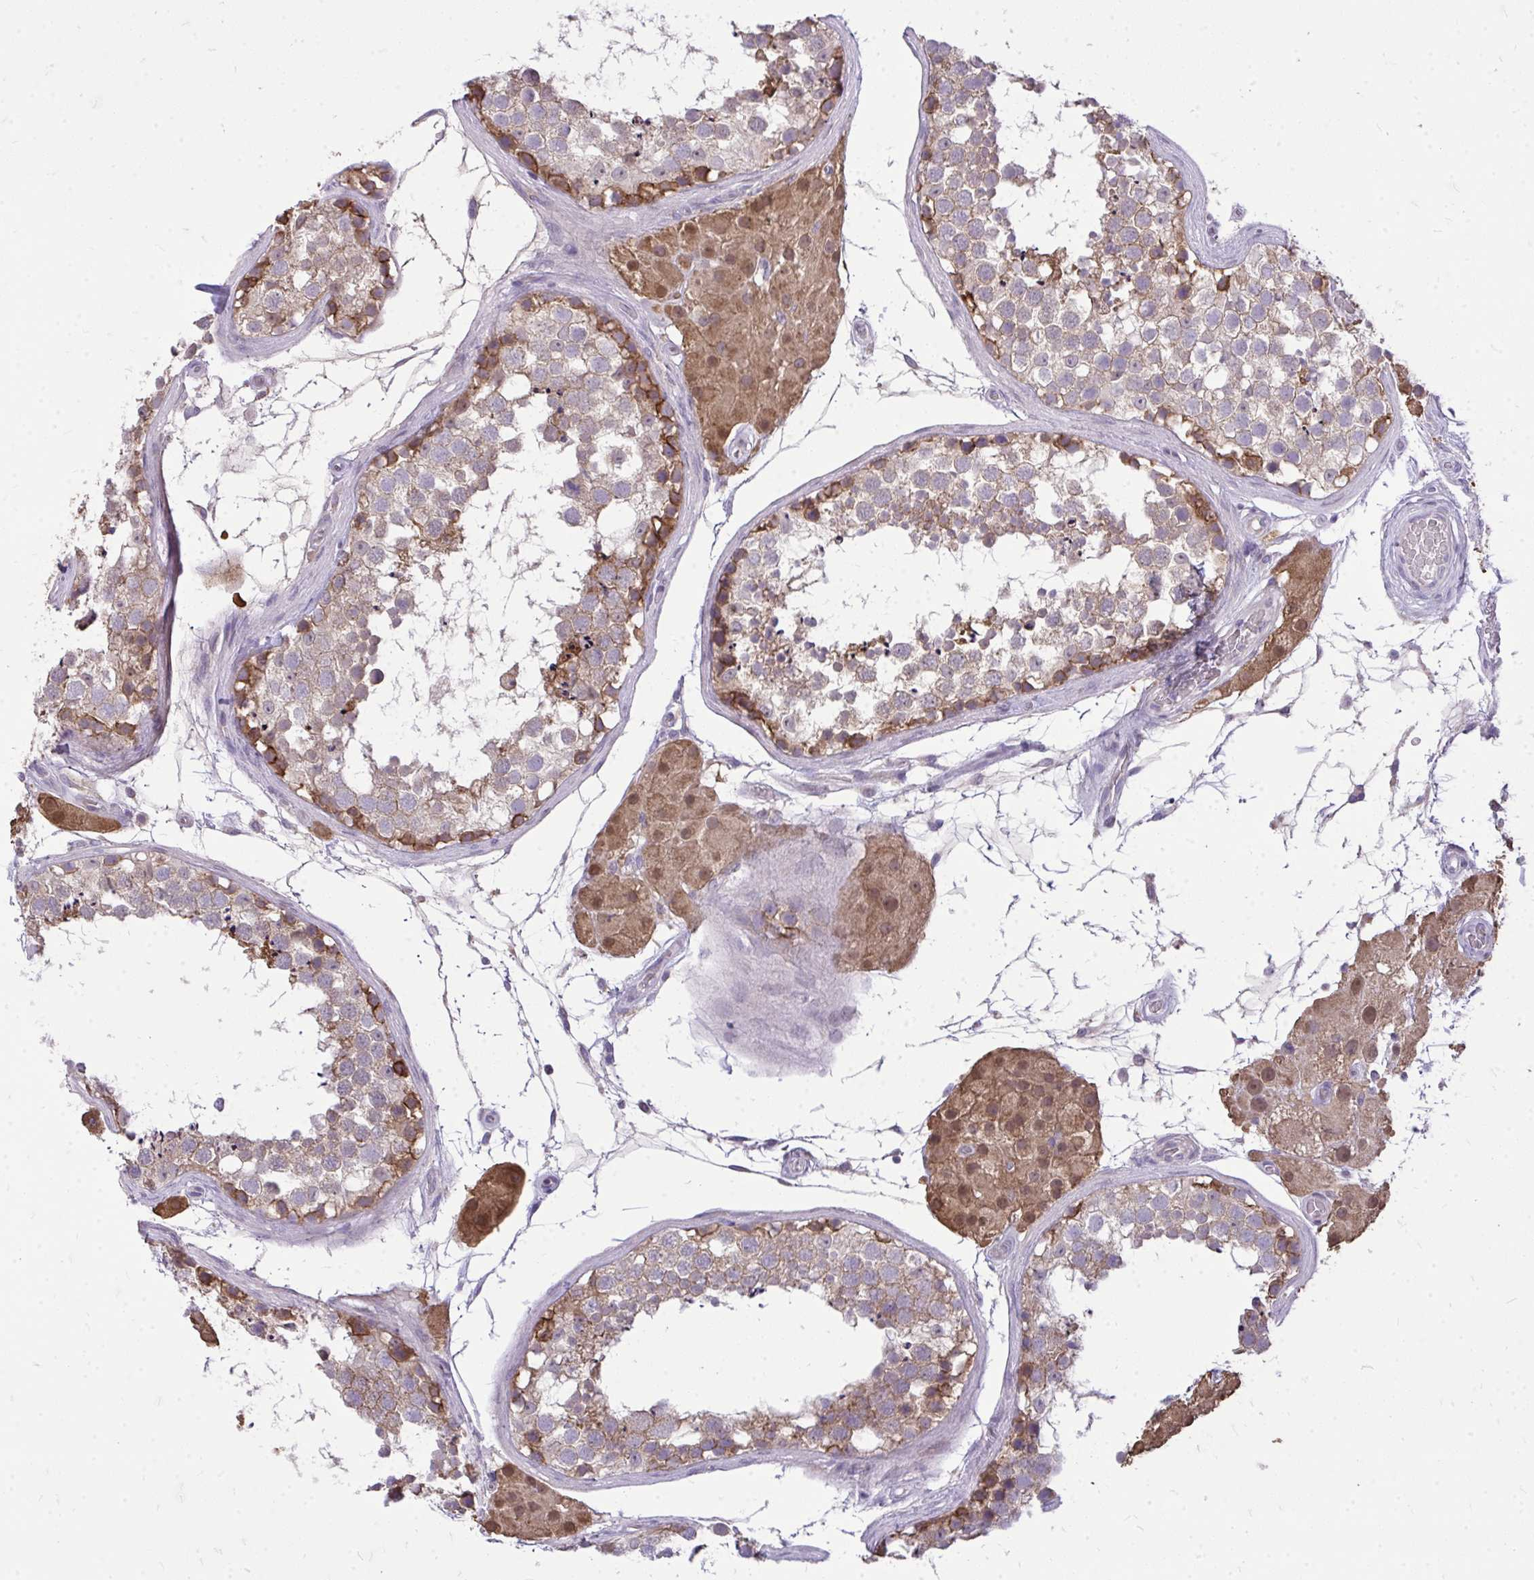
{"staining": {"intensity": "moderate", "quantity": "25%-75%", "location": "cytoplasmic/membranous"}, "tissue": "testis", "cell_type": "Cells in seminiferous ducts", "image_type": "normal", "snomed": [{"axis": "morphology", "description": "Normal tissue, NOS"}, {"axis": "morphology", "description": "Seminoma, NOS"}, {"axis": "topography", "description": "Testis"}], "caption": "Immunohistochemical staining of normal human testis shows medium levels of moderate cytoplasmic/membranous expression in approximately 25%-75% of cells in seminiferous ducts.", "gene": "SPTBN2", "patient": {"sex": "male", "age": 65}}